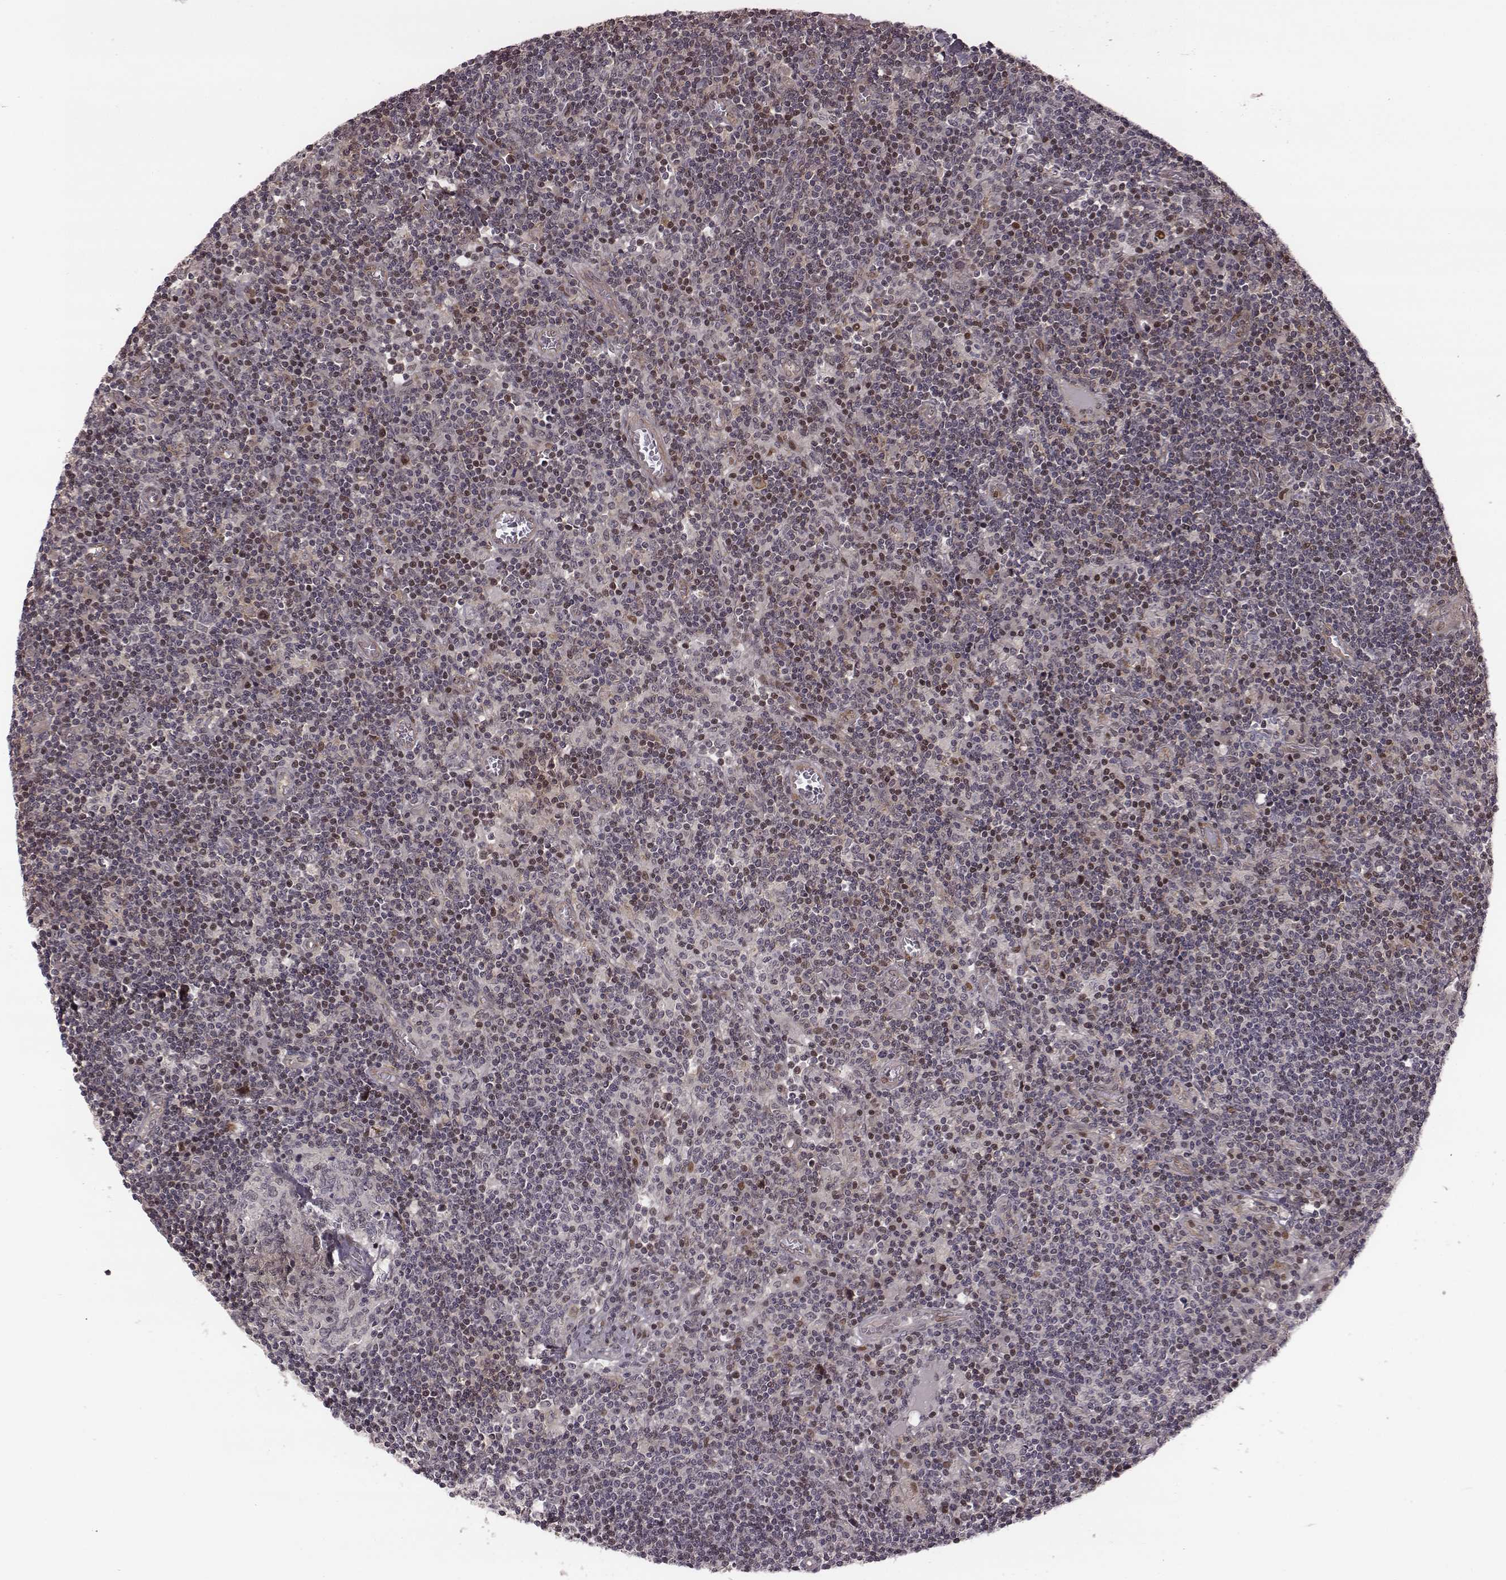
{"staining": {"intensity": "negative", "quantity": "none", "location": "none"}, "tissue": "lymph node", "cell_type": "Germinal center cells", "image_type": "normal", "snomed": [{"axis": "morphology", "description": "Normal tissue, NOS"}, {"axis": "topography", "description": "Lymph node"}], "caption": "The micrograph reveals no staining of germinal center cells in benign lymph node. The staining is performed using DAB brown chromogen with nuclei counter-stained in using hematoxylin.", "gene": "RPL3", "patient": {"sex": "female", "age": 72}}